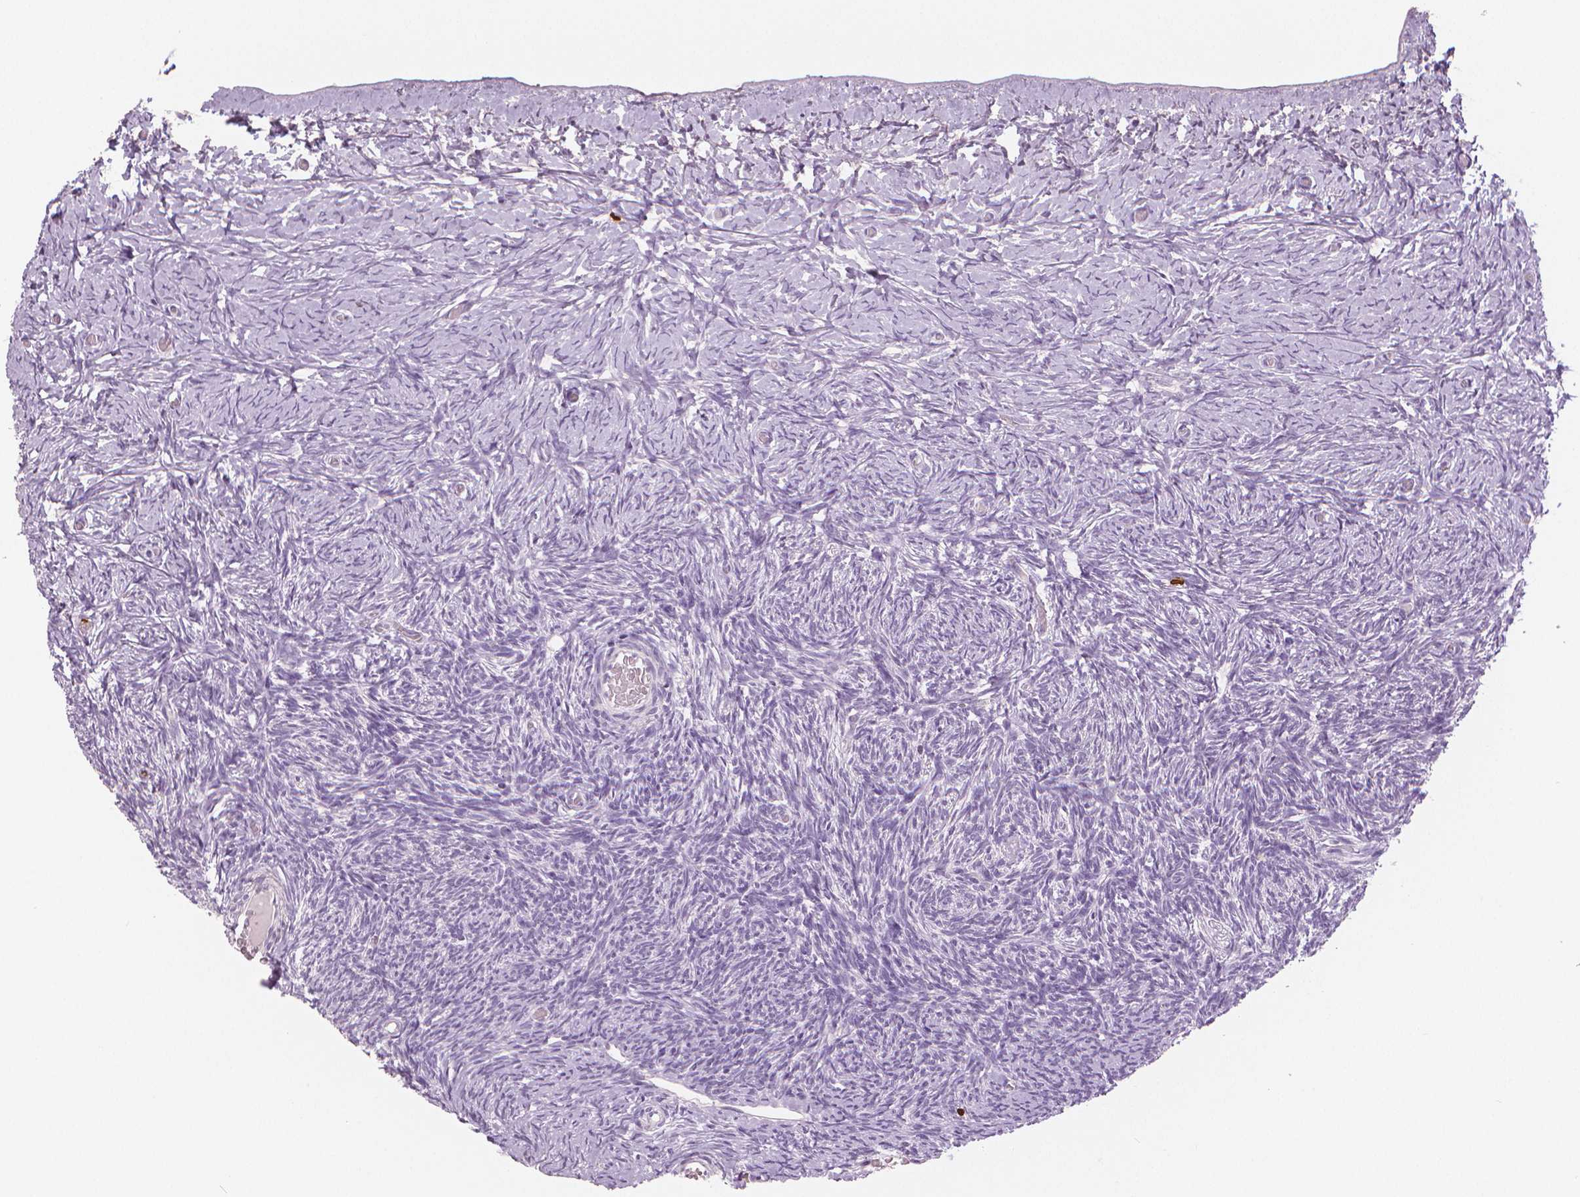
{"staining": {"intensity": "negative", "quantity": "none", "location": "none"}, "tissue": "ovary", "cell_type": "Ovarian stroma cells", "image_type": "normal", "snomed": [{"axis": "morphology", "description": "Normal tissue, NOS"}, {"axis": "topography", "description": "Ovary"}], "caption": "DAB immunohistochemical staining of normal ovary demonstrates no significant positivity in ovarian stroma cells.", "gene": "MKI67", "patient": {"sex": "female", "age": 39}}